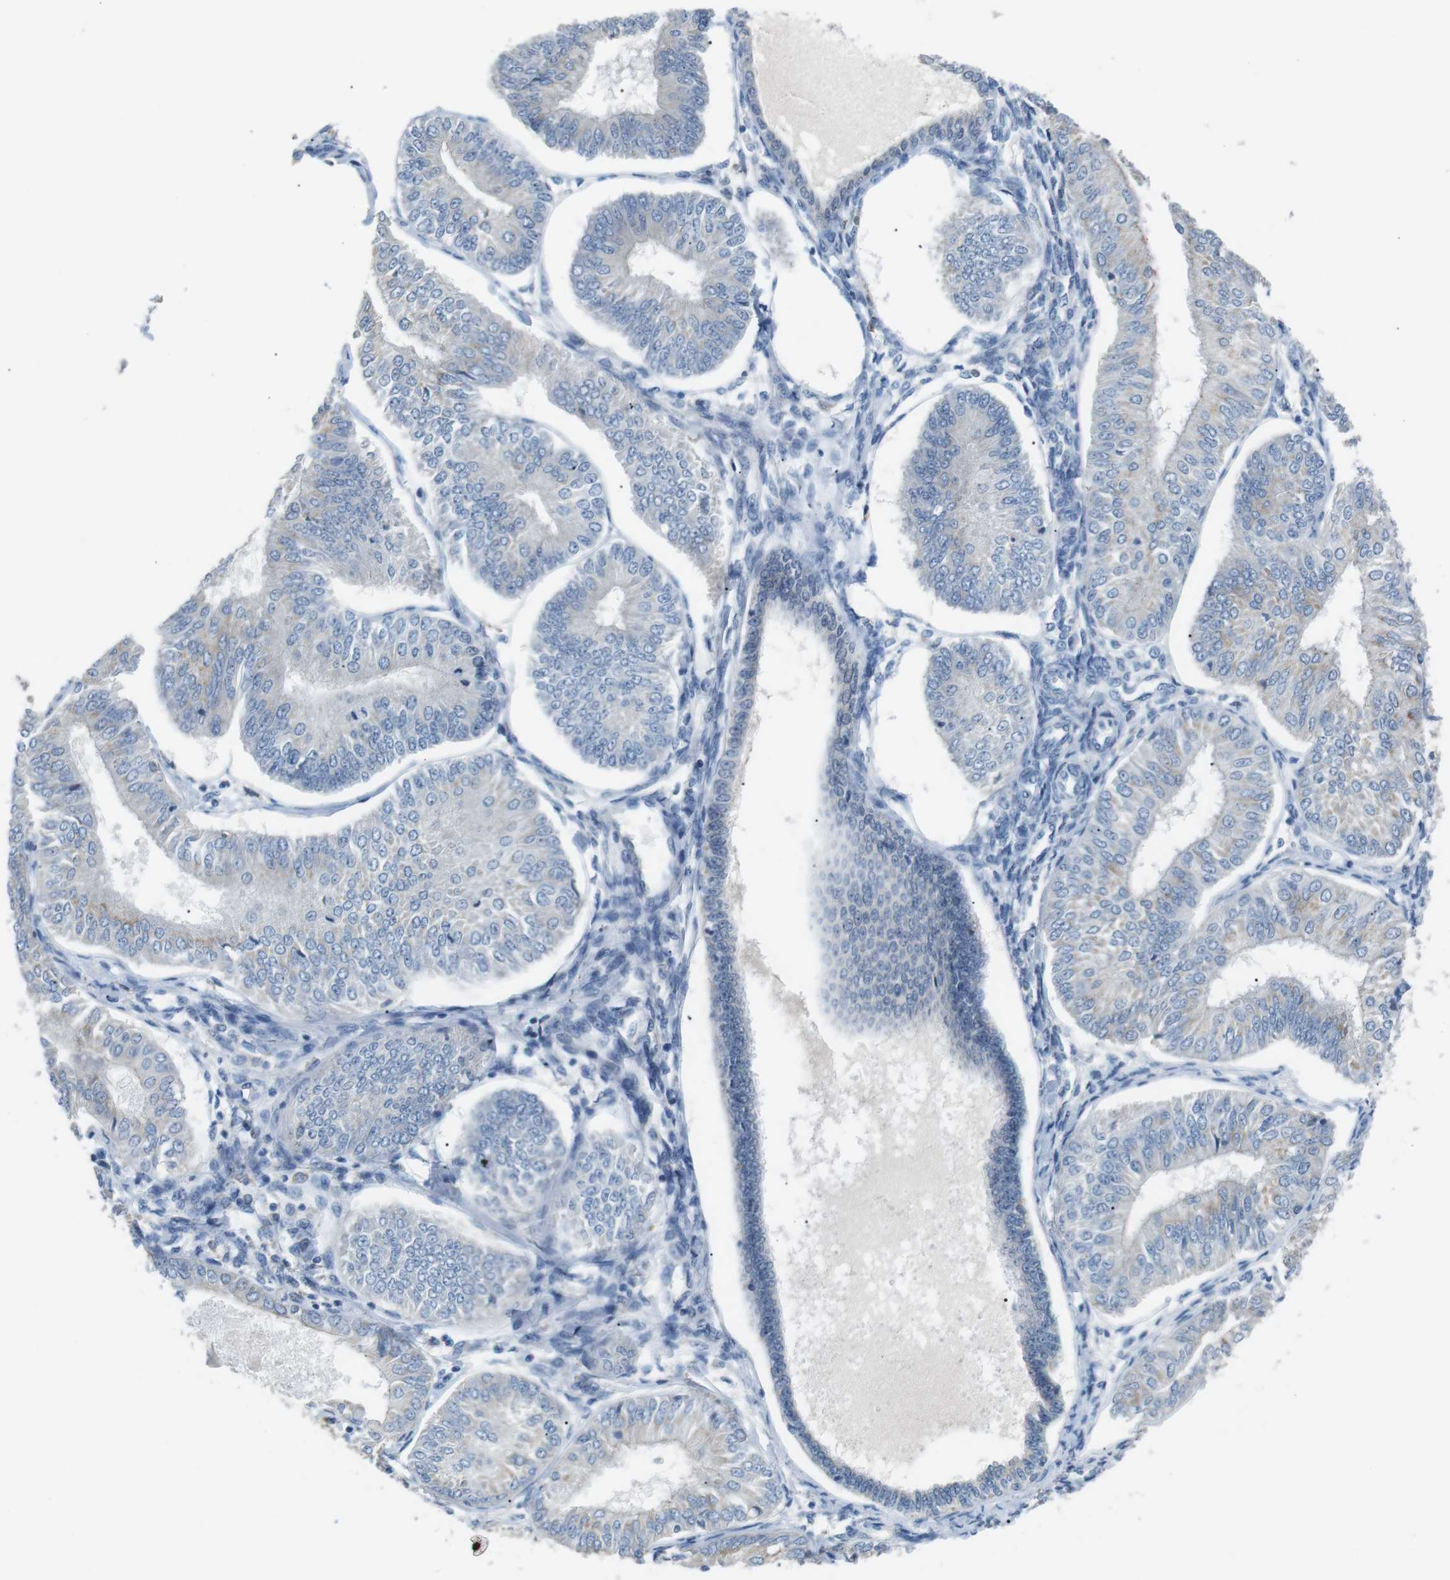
{"staining": {"intensity": "negative", "quantity": "none", "location": "none"}, "tissue": "endometrial cancer", "cell_type": "Tumor cells", "image_type": "cancer", "snomed": [{"axis": "morphology", "description": "Adenocarcinoma, NOS"}, {"axis": "topography", "description": "Endometrium"}], "caption": "The immunohistochemistry (IHC) histopathology image has no significant expression in tumor cells of endometrial cancer tissue.", "gene": "CD300E", "patient": {"sex": "female", "age": 58}}